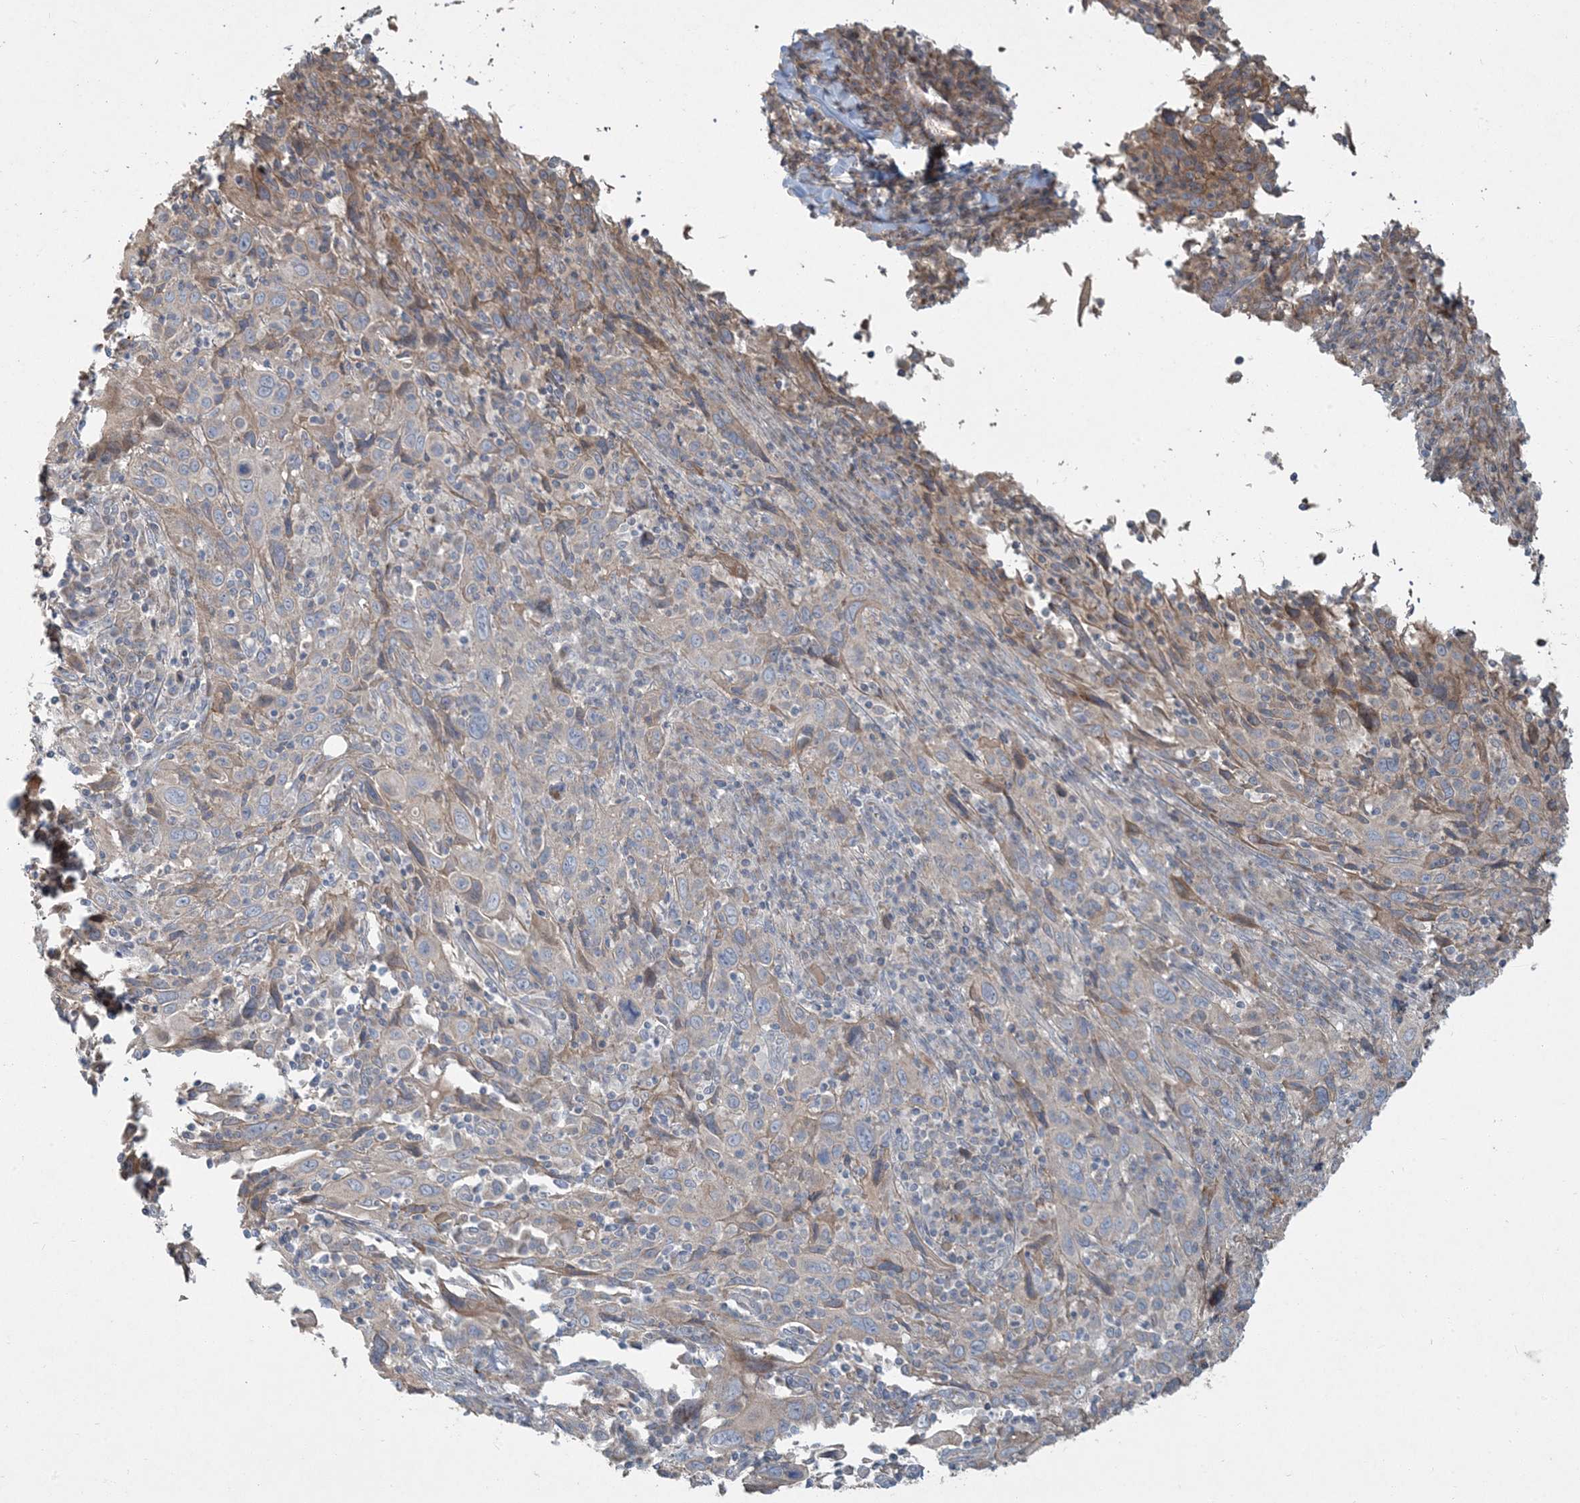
{"staining": {"intensity": "weak", "quantity": "<25%", "location": "cytoplasmic/membranous"}, "tissue": "cervical cancer", "cell_type": "Tumor cells", "image_type": "cancer", "snomed": [{"axis": "morphology", "description": "Squamous cell carcinoma, NOS"}, {"axis": "topography", "description": "Cervix"}], "caption": "The histopathology image demonstrates no significant staining in tumor cells of cervical cancer (squamous cell carcinoma).", "gene": "LTN1", "patient": {"sex": "female", "age": 46}}